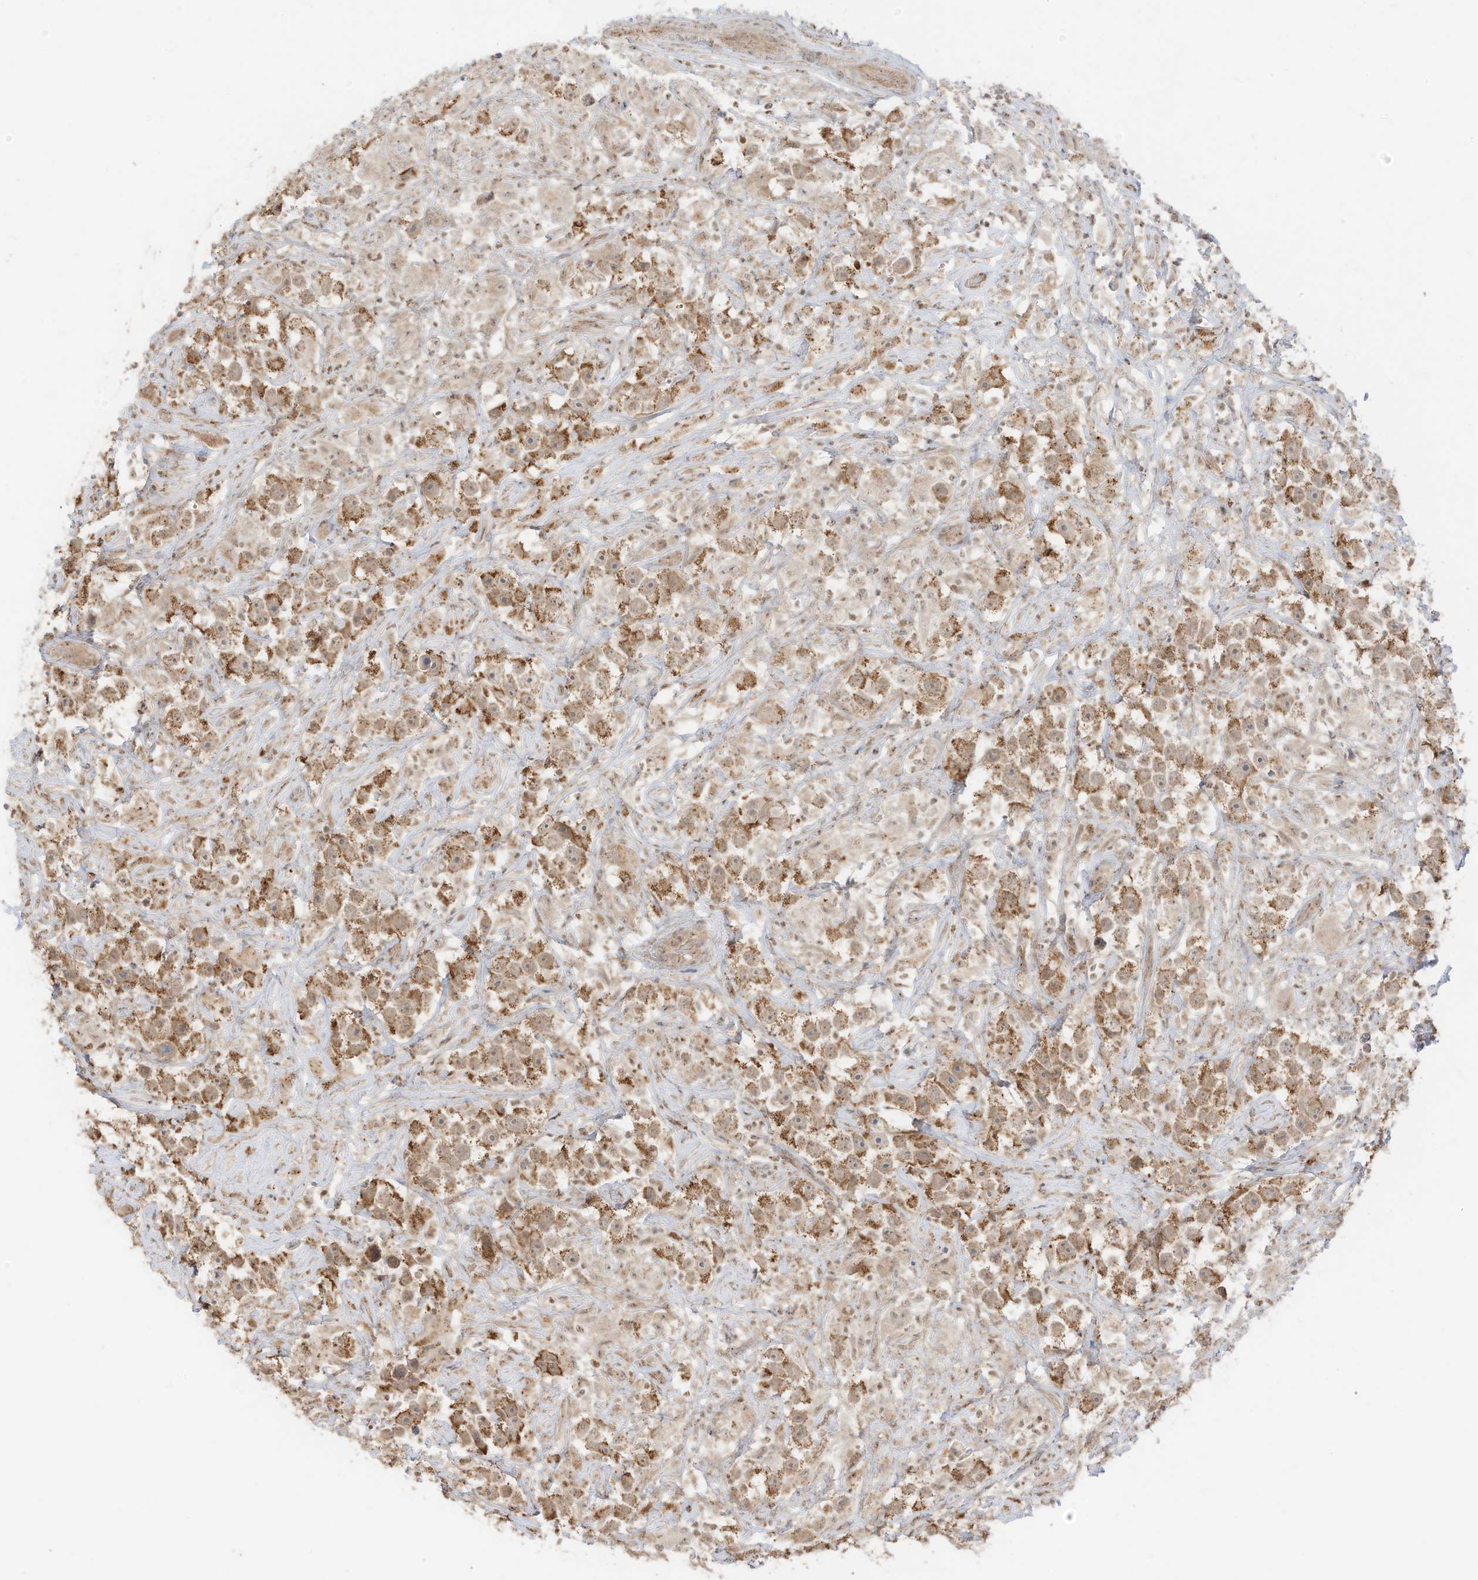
{"staining": {"intensity": "moderate", "quantity": ">75%", "location": "cytoplasmic/membranous"}, "tissue": "testis cancer", "cell_type": "Tumor cells", "image_type": "cancer", "snomed": [{"axis": "morphology", "description": "Seminoma, NOS"}, {"axis": "topography", "description": "Testis"}], "caption": "IHC photomicrograph of neoplastic tissue: testis cancer stained using immunohistochemistry (IHC) reveals medium levels of moderate protein expression localized specifically in the cytoplasmic/membranous of tumor cells, appearing as a cytoplasmic/membranous brown color.", "gene": "N4BP3", "patient": {"sex": "male", "age": 49}}